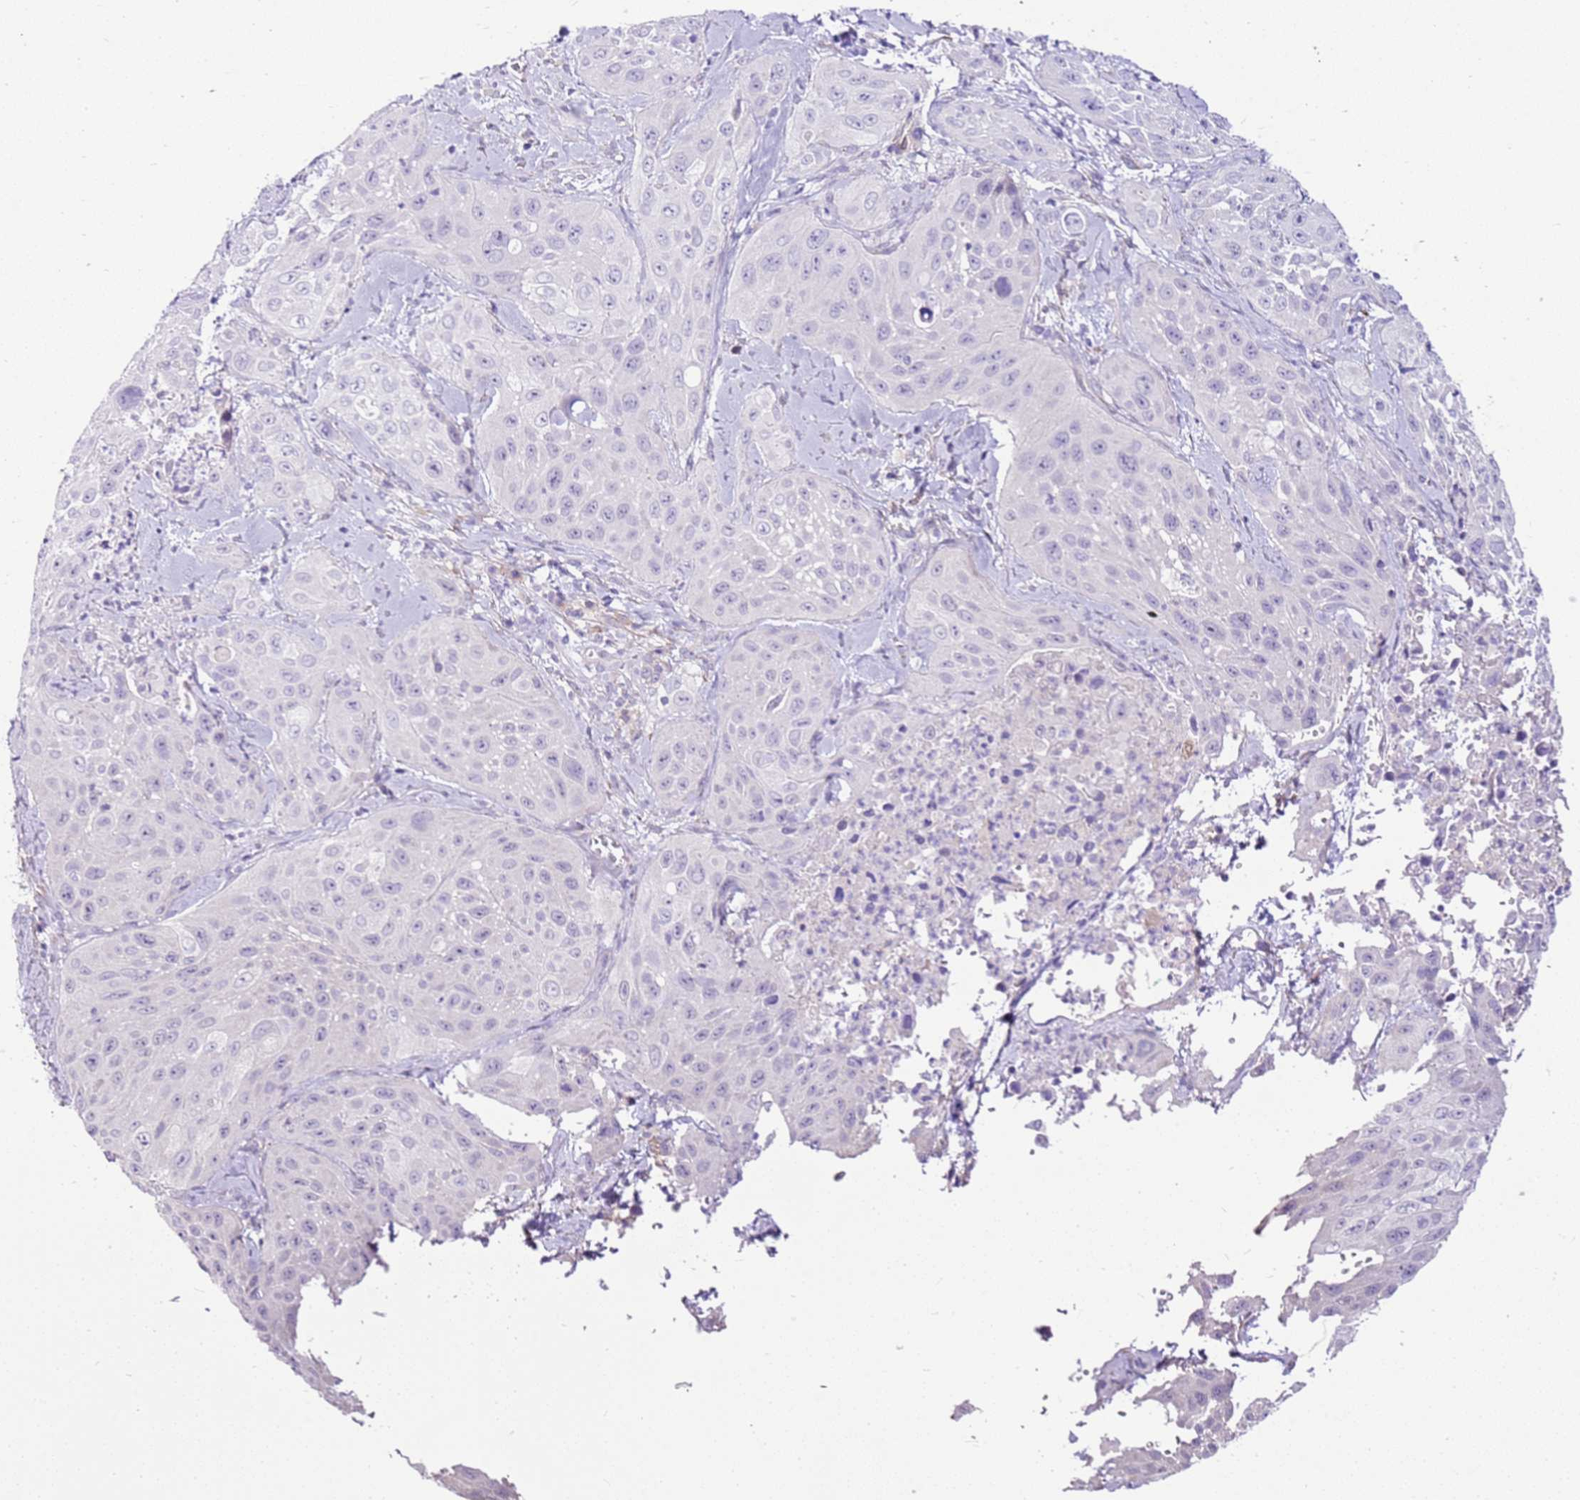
{"staining": {"intensity": "negative", "quantity": "none", "location": "none"}, "tissue": "cervical cancer", "cell_type": "Tumor cells", "image_type": "cancer", "snomed": [{"axis": "morphology", "description": "Squamous cell carcinoma, NOS"}, {"axis": "topography", "description": "Cervix"}], "caption": "Tumor cells are negative for protein expression in human cervical squamous cell carcinoma.", "gene": "SLC38A5", "patient": {"sex": "female", "age": 42}}